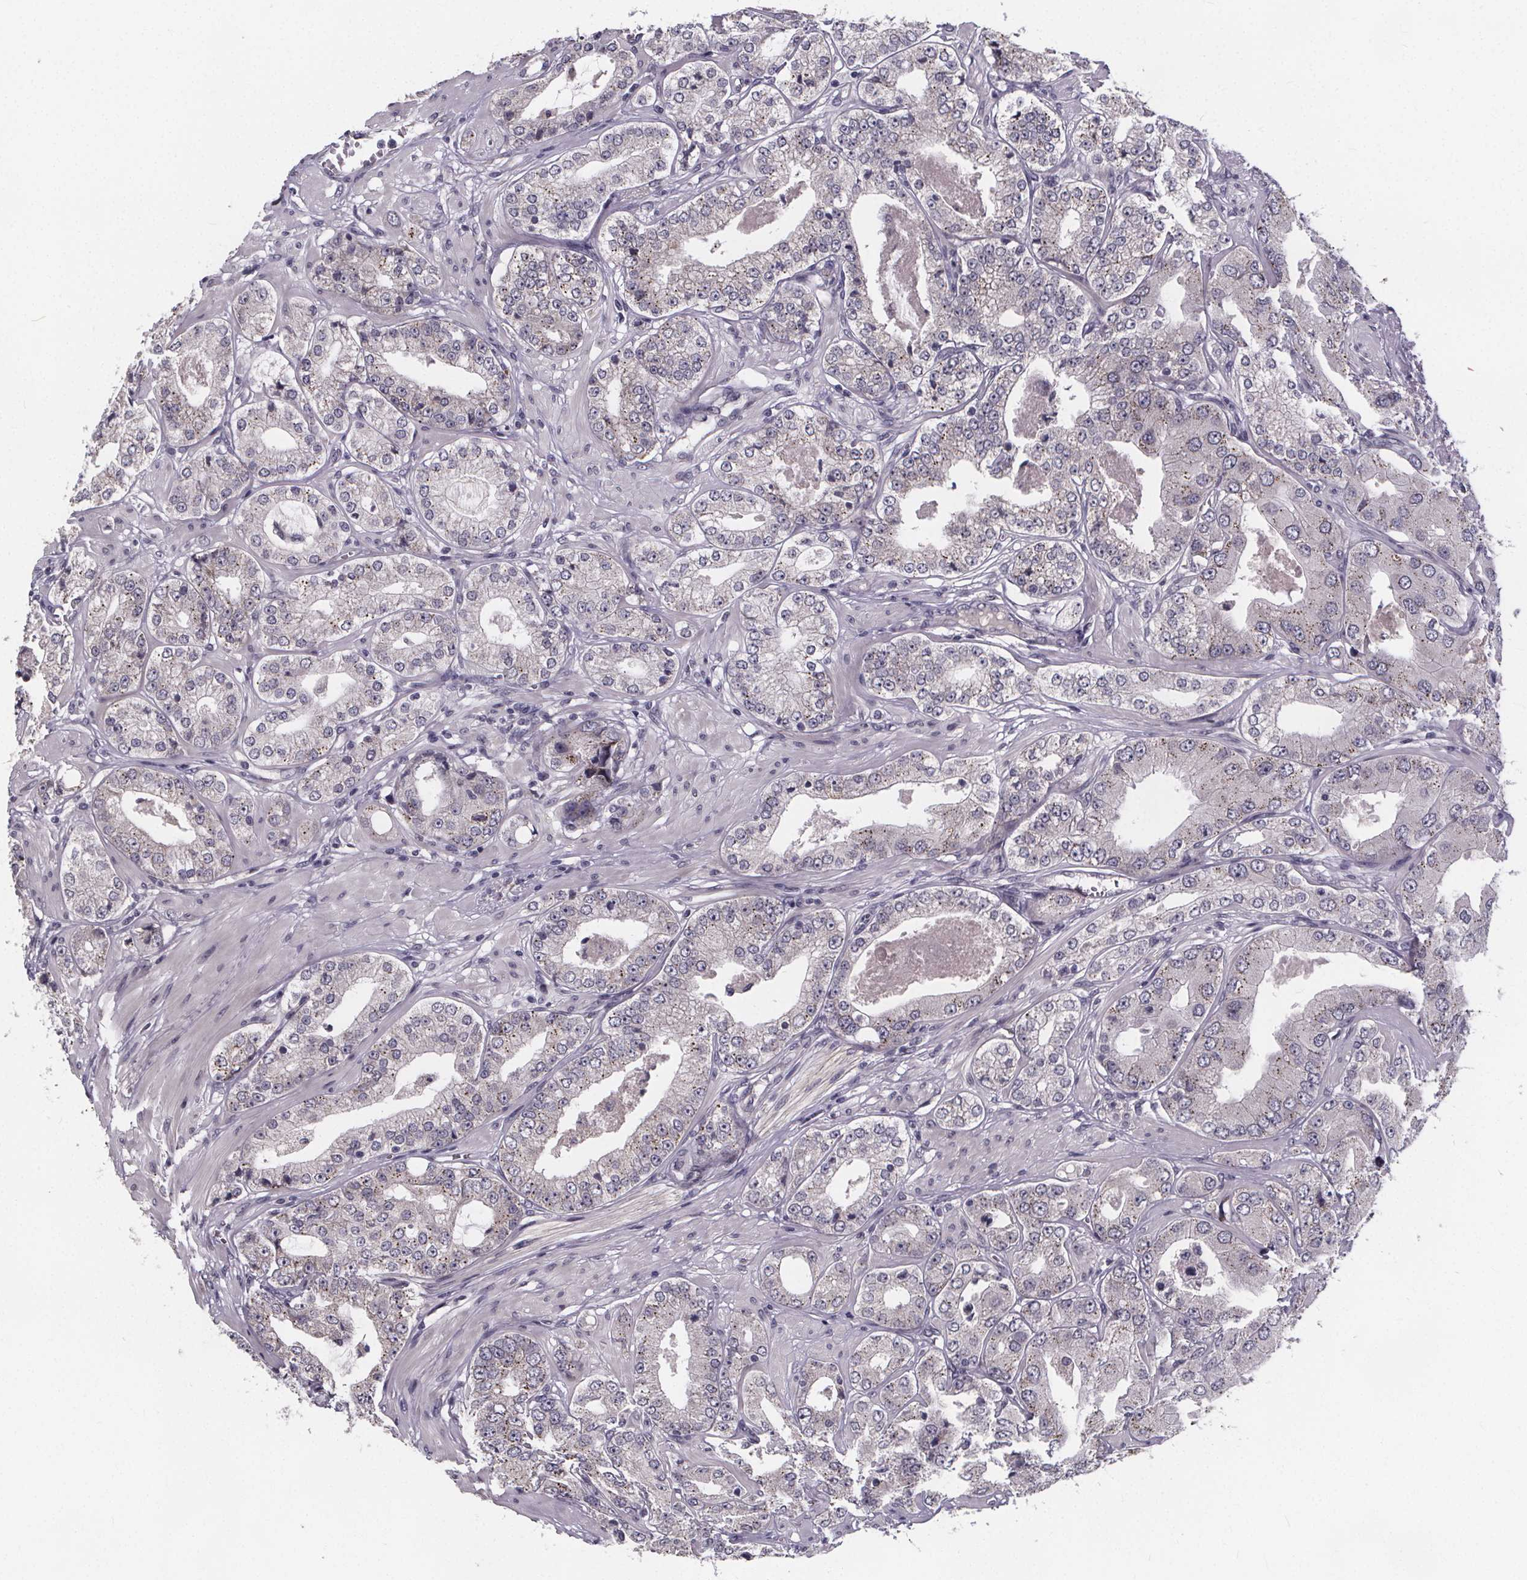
{"staining": {"intensity": "weak", "quantity": "25%-75%", "location": "cytoplasmic/membranous"}, "tissue": "prostate cancer", "cell_type": "Tumor cells", "image_type": "cancer", "snomed": [{"axis": "morphology", "description": "Adenocarcinoma, Low grade"}, {"axis": "topography", "description": "Prostate"}], "caption": "The photomicrograph shows a brown stain indicating the presence of a protein in the cytoplasmic/membranous of tumor cells in prostate cancer (adenocarcinoma (low-grade)).", "gene": "FAM181B", "patient": {"sex": "male", "age": 60}}